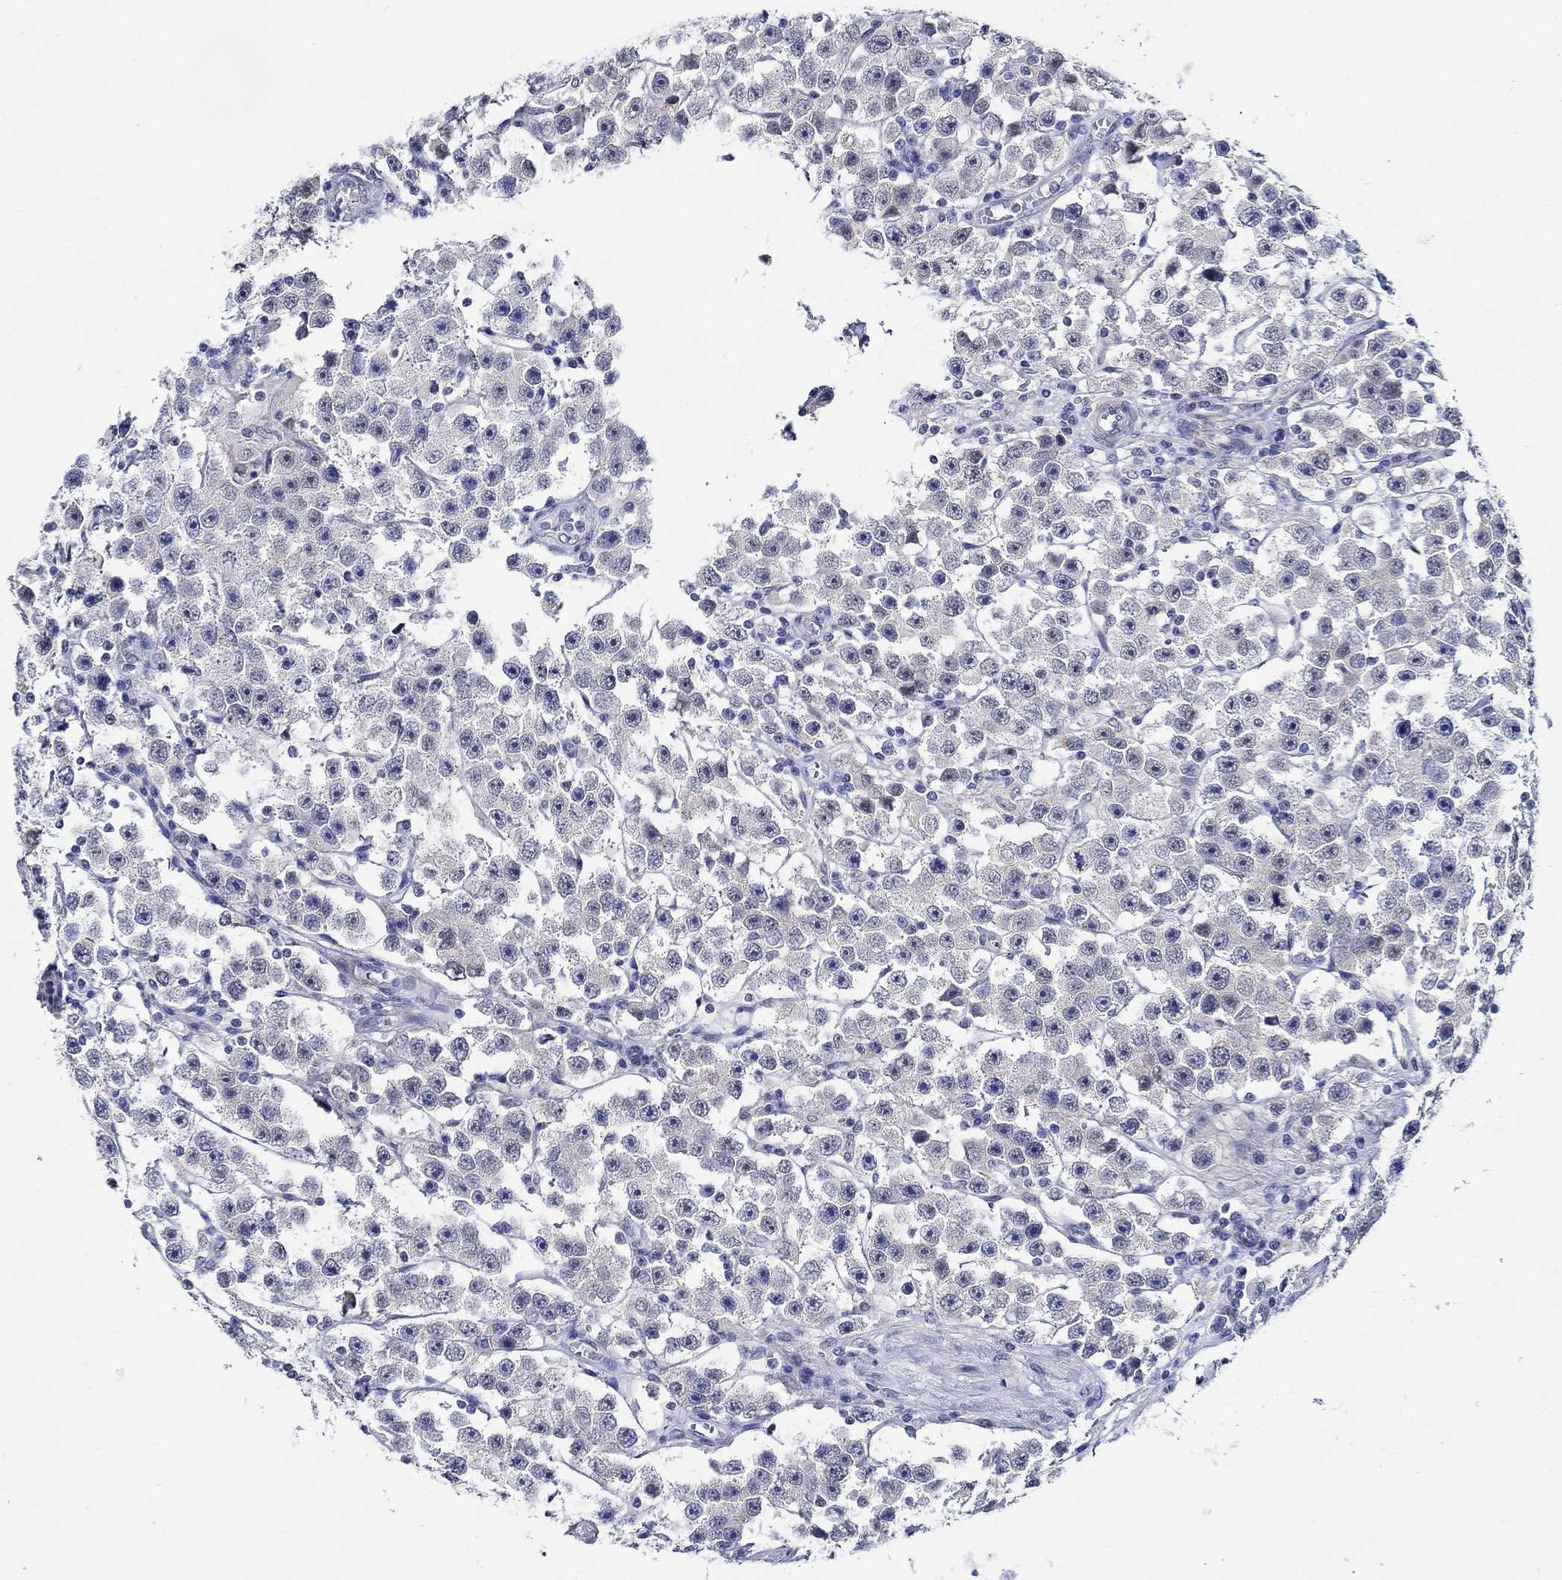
{"staining": {"intensity": "negative", "quantity": "none", "location": "none"}, "tissue": "testis cancer", "cell_type": "Tumor cells", "image_type": "cancer", "snomed": [{"axis": "morphology", "description": "Seminoma, NOS"}, {"axis": "topography", "description": "Testis"}], "caption": "DAB (3,3'-diaminobenzidine) immunohistochemical staining of human seminoma (testis) shows no significant staining in tumor cells.", "gene": "MC2R", "patient": {"sex": "male", "age": 45}}